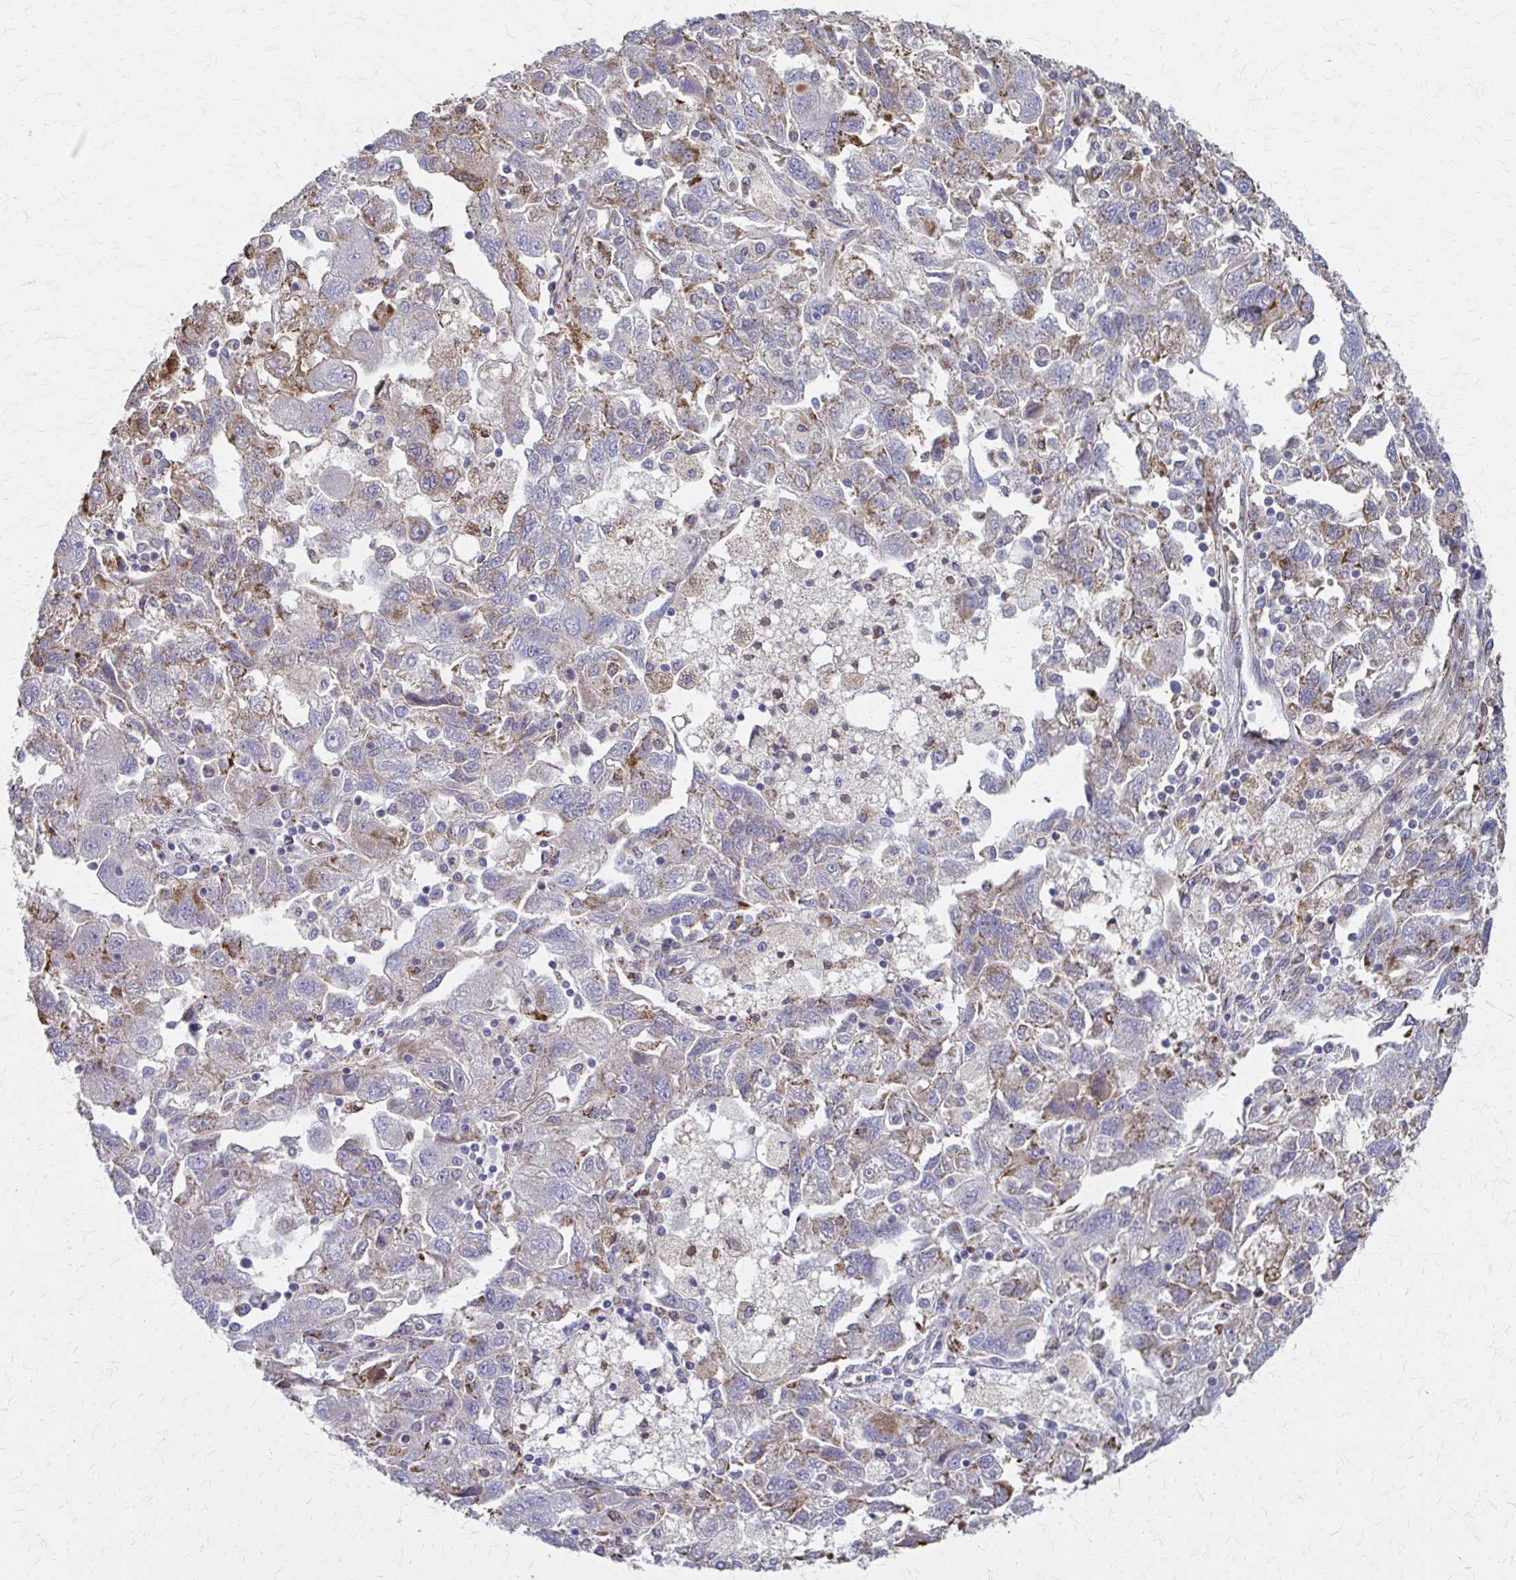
{"staining": {"intensity": "negative", "quantity": "none", "location": "none"}, "tissue": "ovarian cancer", "cell_type": "Tumor cells", "image_type": "cancer", "snomed": [{"axis": "morphology", "description": "Carcinoma, NOS"}, {"axis": "morphology", "description": "Cystadenocarcinoma, serous, NOS"}, {"axis": "topography", "description": "Ovary"}], "caption": "Carcinoma (ovarian) was stained to show a protein in brown. There is no significant staining in tumor cells. (Immunohistochemistry, brightfield microscopy, high magnification).", "gene": "MMP14", "patient": {"sex": "female", "age": 69}}